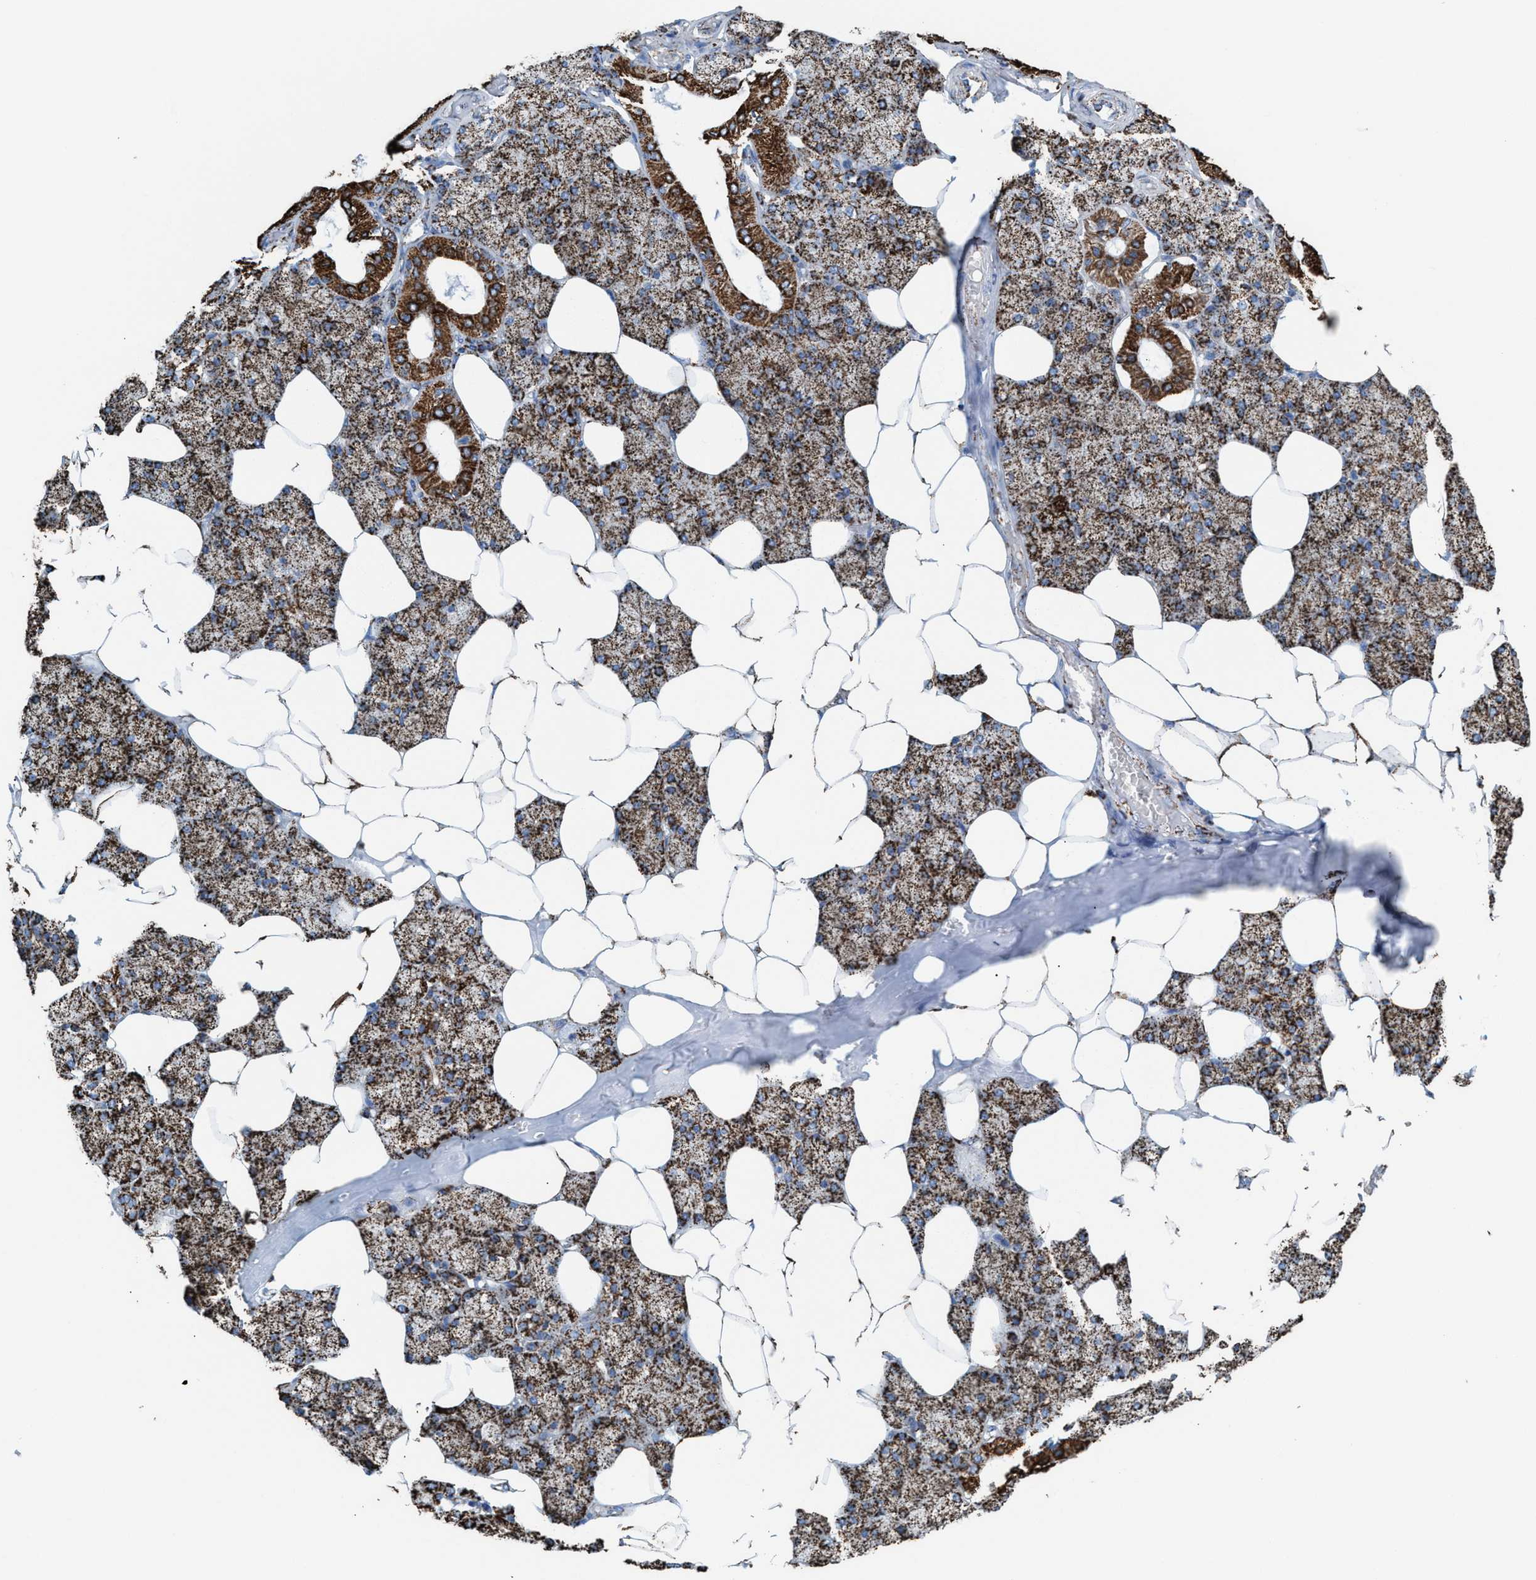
{"staining": {"intensity": "strong", "quantity": ">75%", "location": "cytoplasmic/membranous"}, "tissue": "salivary gland", "cell_type": "Glandular cells", "image_type": "normal", "snomed": [{"axis": "morphology", "description": "Normal tissue, NOS"}, {"axis": "topography", "description": "Salivary gland"}], "caption": "Brown immunohistochemical staining in unremarkable human salivary gland displays strong cytoplasmic/membranous positivity in approximately >75% of glandular cells.", "gene": "ECHS1", "patient": {"sex": "male", "age": 62}}